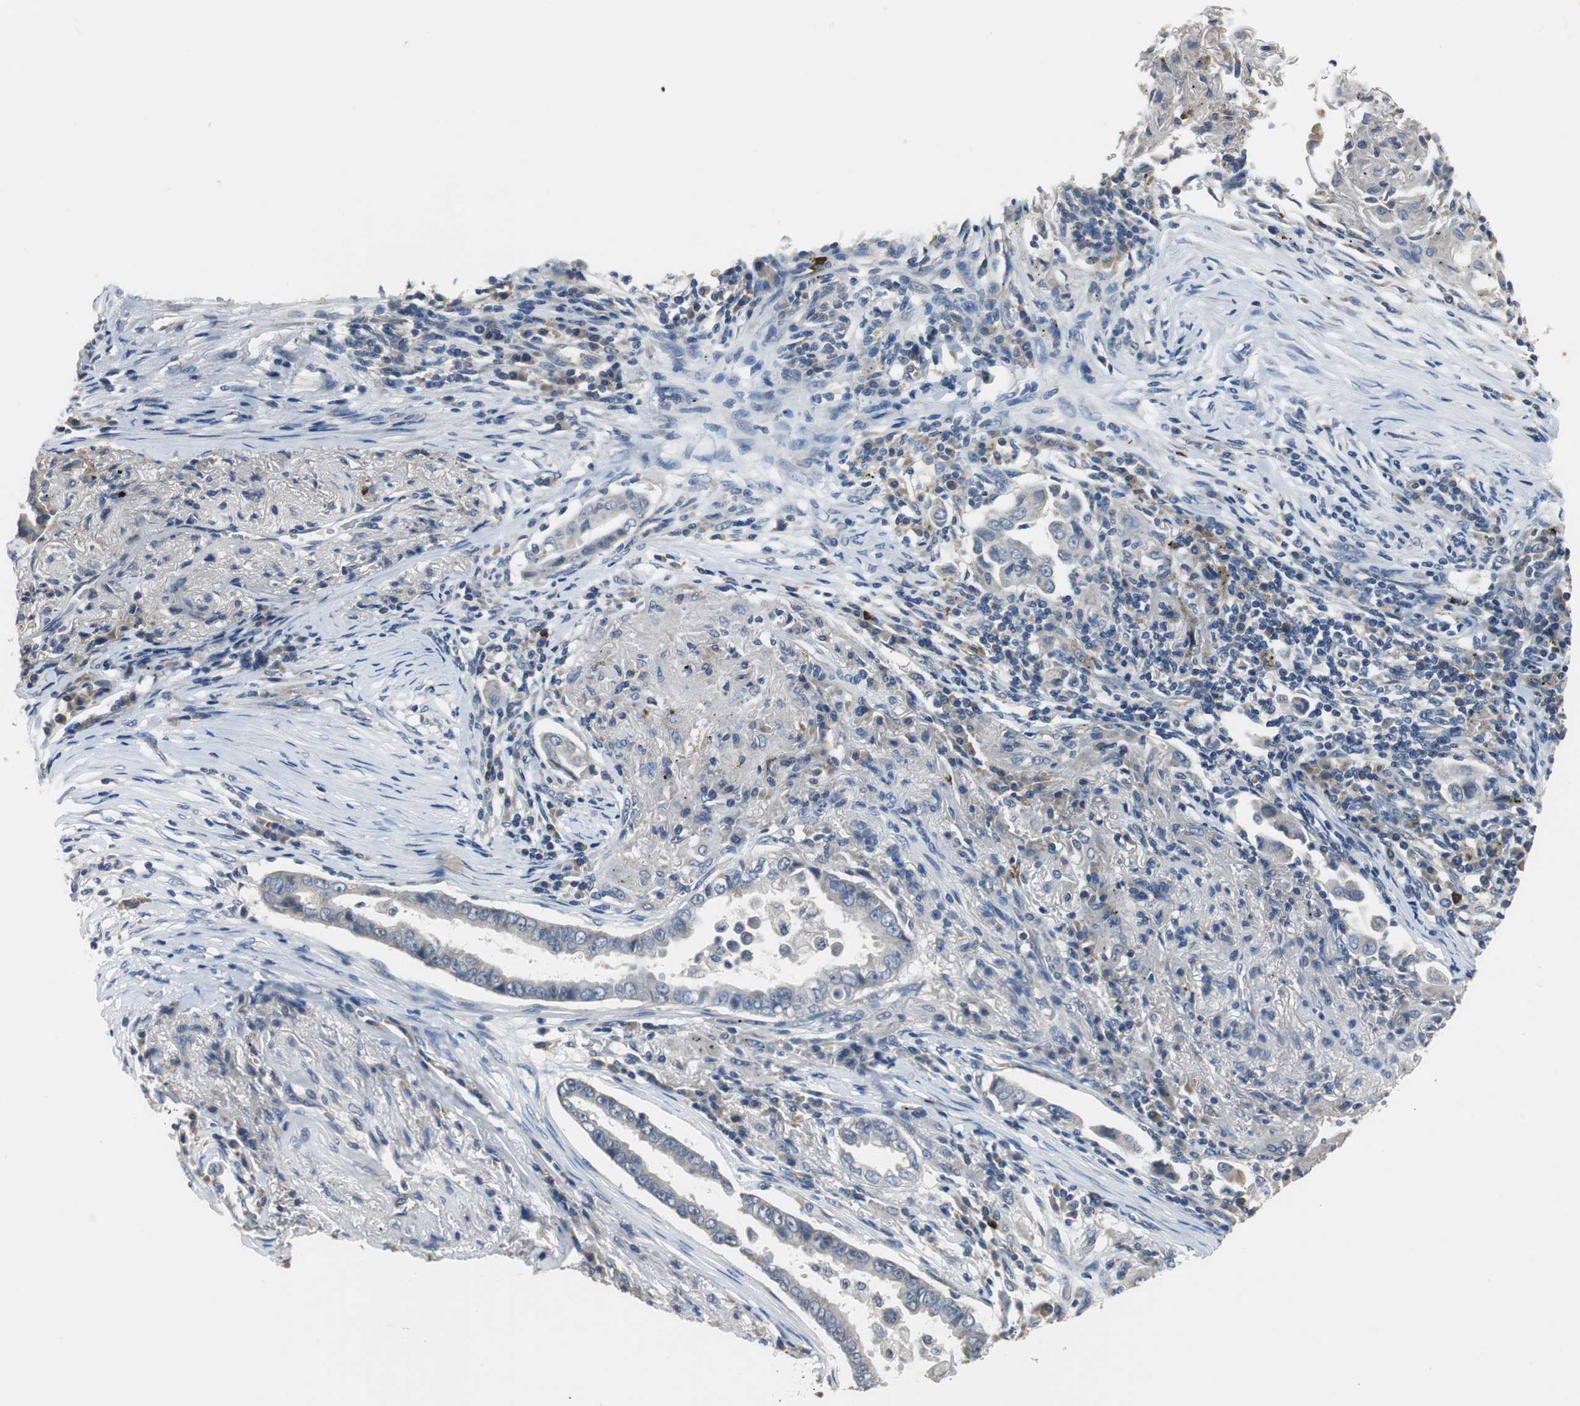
{"staining": {"intensity": "negative", "quantity": "none", "location": "none"}, "tissue": "lung cancer", "cell_type": "Tumor cells", "image_type": "cancer", "snomed": [{"axis": "morphology", "description": "Normal tissue, NOS"}, {"axis": "morphology", "description": "Inflammation, NOS"}, {"axis": "morphology", "description": "Adenocarcinoma, NOS"}, {"axis": "topography", "description": "Lung"}], "caption": "Human adenocarcinoma (lung) stained for a protein using immunohistochemistry (IHC) demonstrates no positivity in tumor cells.", "gene": "MTIF2", "patient": {"sex": "female", "age": 64}}